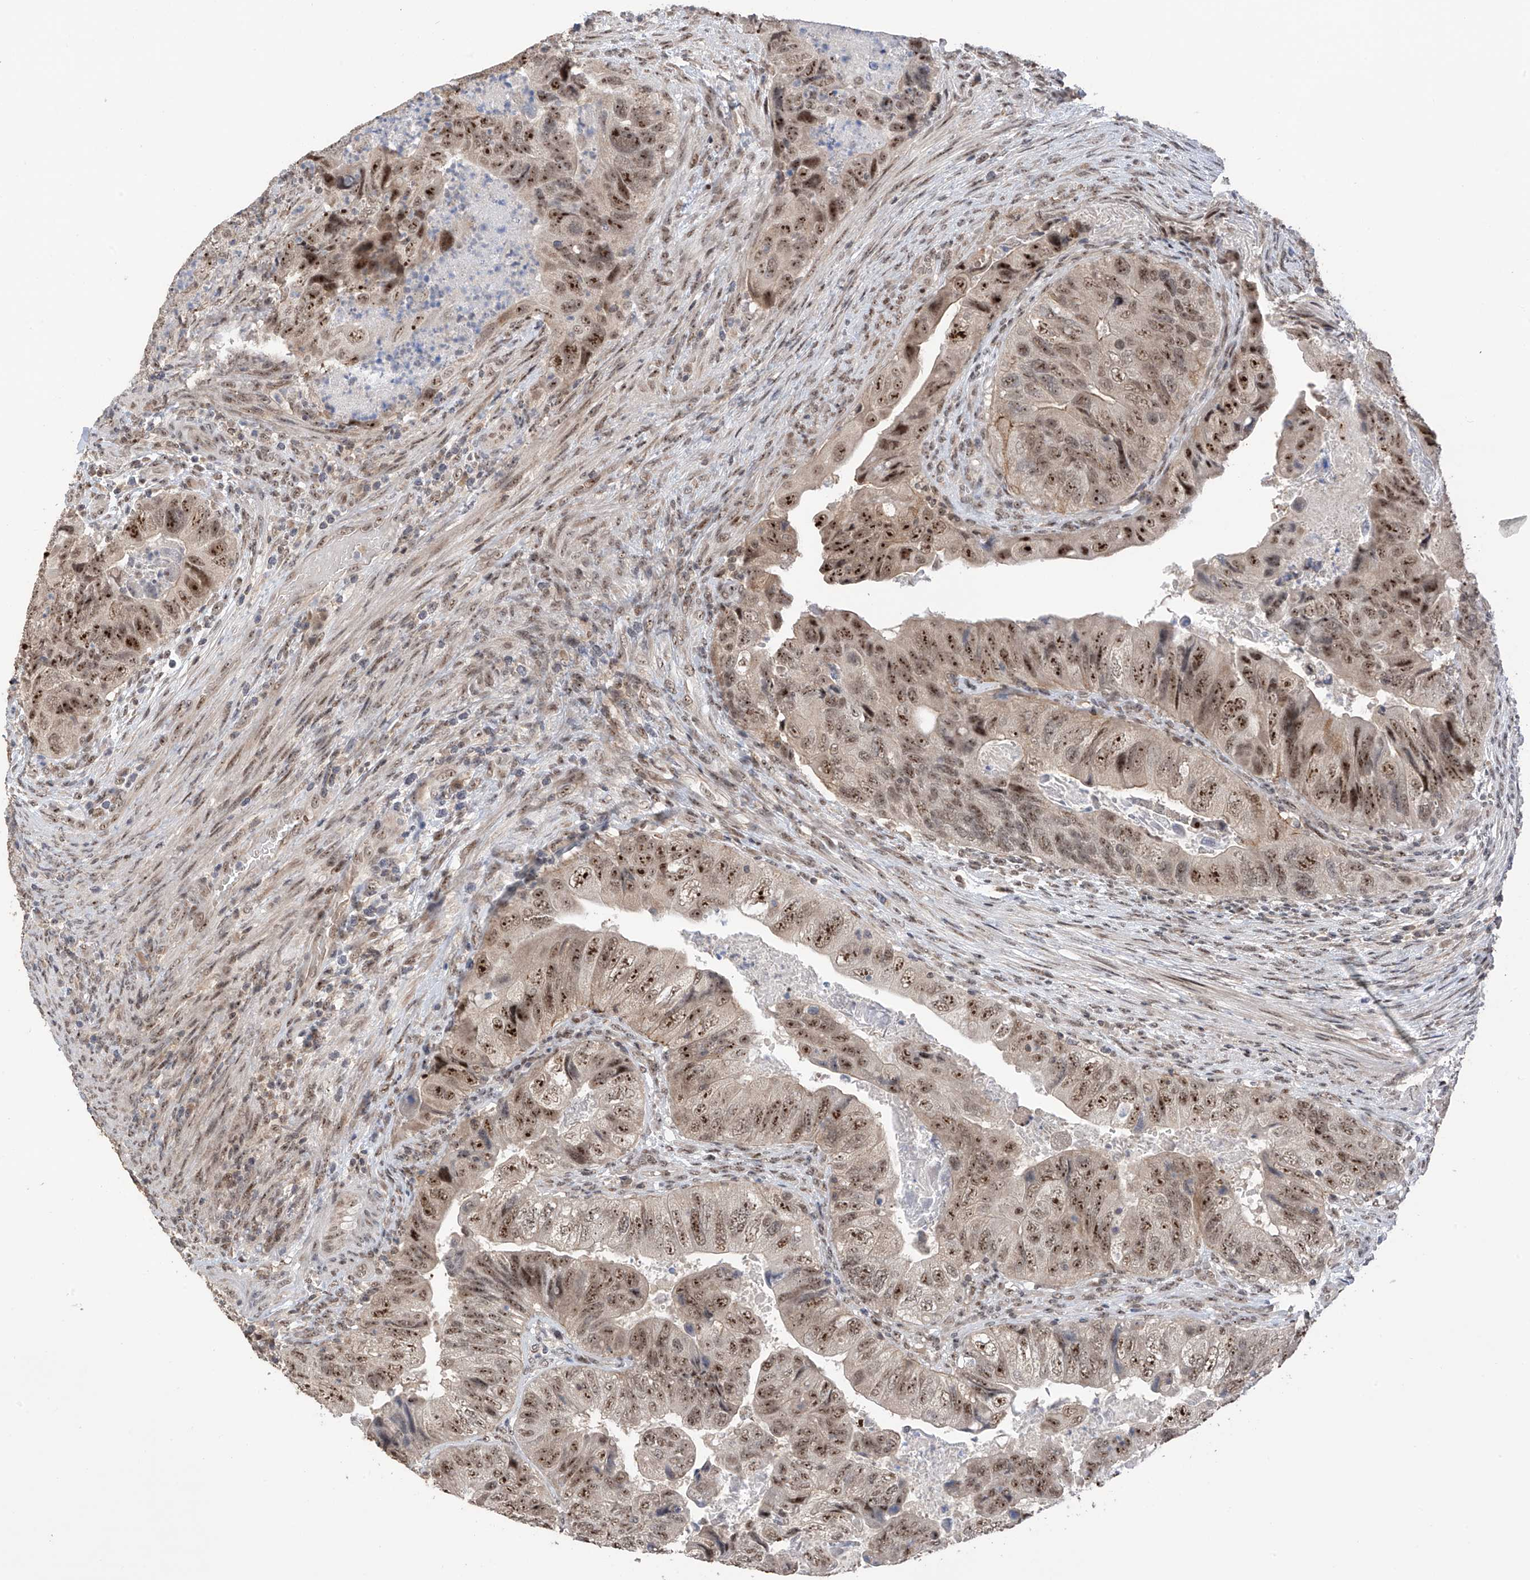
{"staining": {"intensity": "moderate", "quantity": ">75%", "location": "nuclear"}, "tissue": "colorectal cancer", "cell_type": "Tumor cells", "image_type": "cancer", "snomed": [{"axis": "morphology", "description": "Adenocarcinoma, NOS"}, {"axis": "topography", "description": "Rectum"}], "caption": "Tumor cells show moderate nuclear expression in approximately >75% of cells in colorectal cancer (adenocarcinoma).", "gene": "C1orf131", "patient": {"sex": "male", "age": 63}}